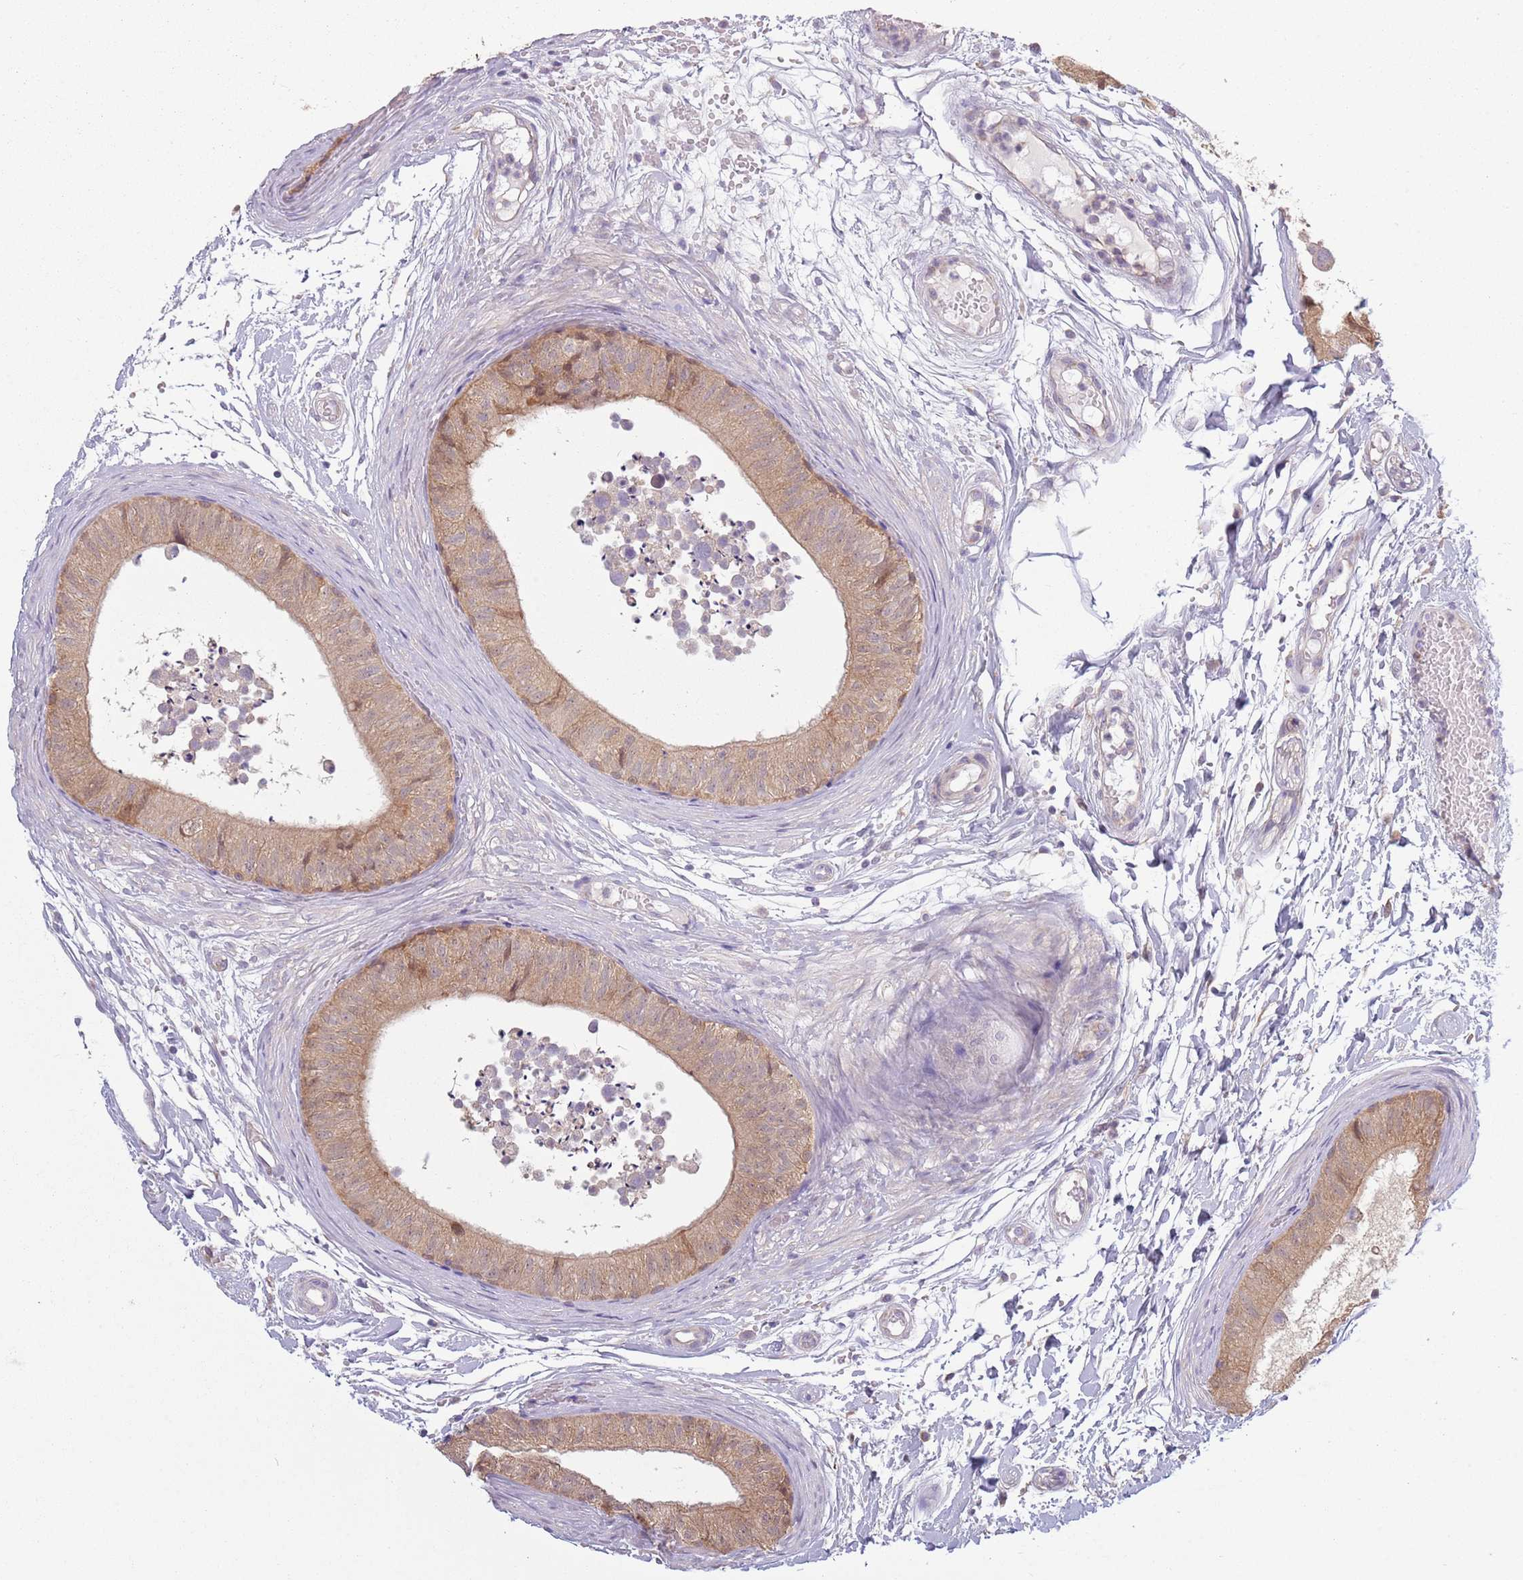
{"staining": {"intensity": "moderate", "quantity": "25%-75%", "location": "cytoplasmic/membranous"}, "tissue": "epididymis", "cell_type": "Glandular cells", "image_type": "normal", "snomed": [{"axis": "morphology", "description": "Normal tissue, NOS"}, {"axis": "topography", "description": "Epididymis"}], "caption": "IHC of unremarkable epididymis demonstrates medium levels of moderate cytoplasmic/membranous expression in approximately 25%-75% of glandular cells.", "gene": "COQ5", "patient": {"sex": "male", "age": 15}}